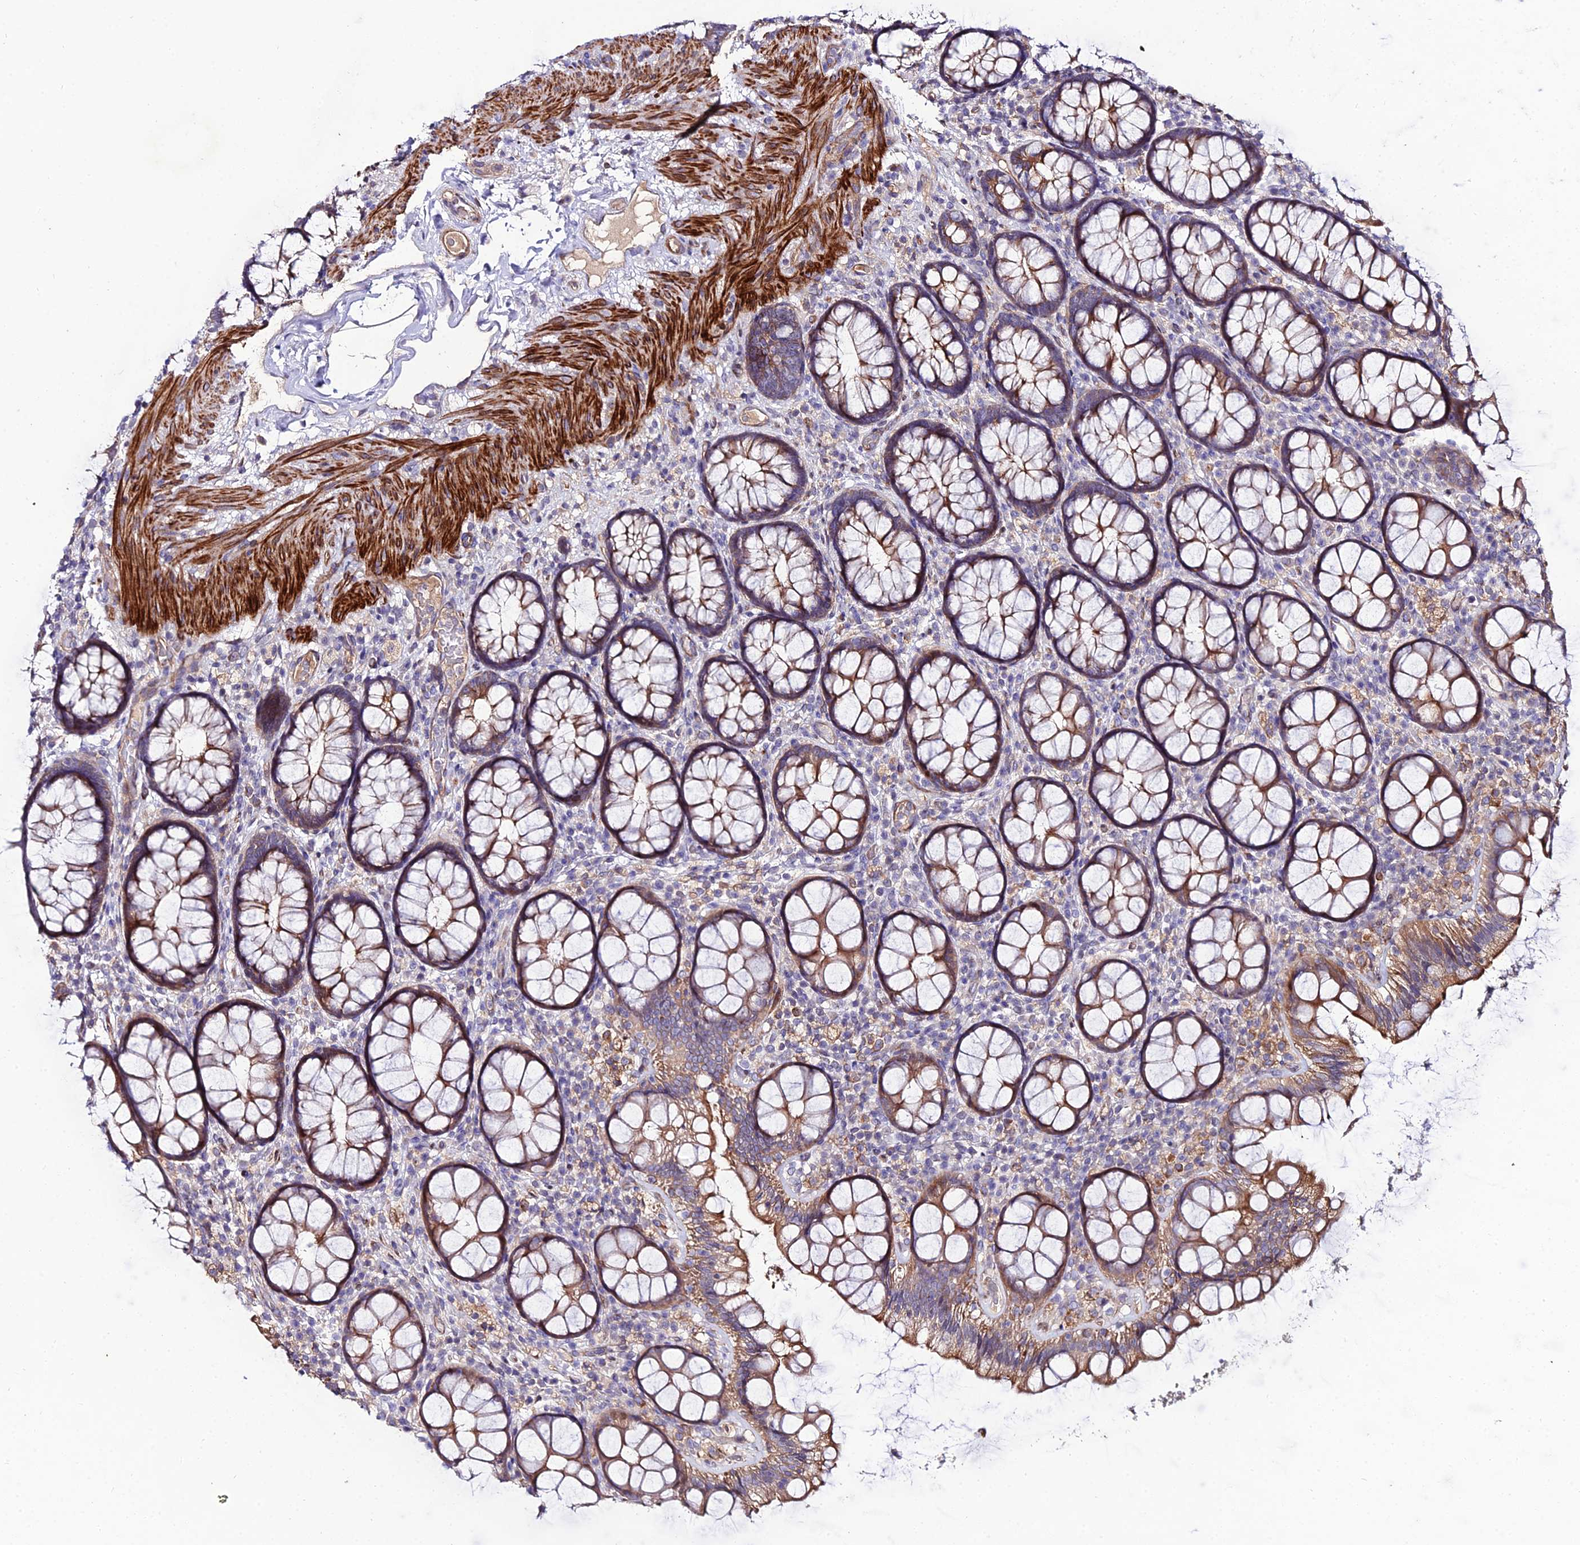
{"staining": {"intensity": "moderate", "quantity": ">75%", "location": "cytoplasmic/membranous"}, "tissue": "rectum", "cell_type": "Glandular cells", "image_type": "normal", "snomed": [{"axis": "morphology", "description": "Normal tissue, NOS"}, {"axis": "topography", "description": "Rectum"}], "caption": "Glandular cells demonstrate medium levels of moderate cytoplasmic/membranous staining in about >75% of cells in benign human rectum.", "gene": "ARL6IP1", "patient": {"sex": "male", "age": 83}}